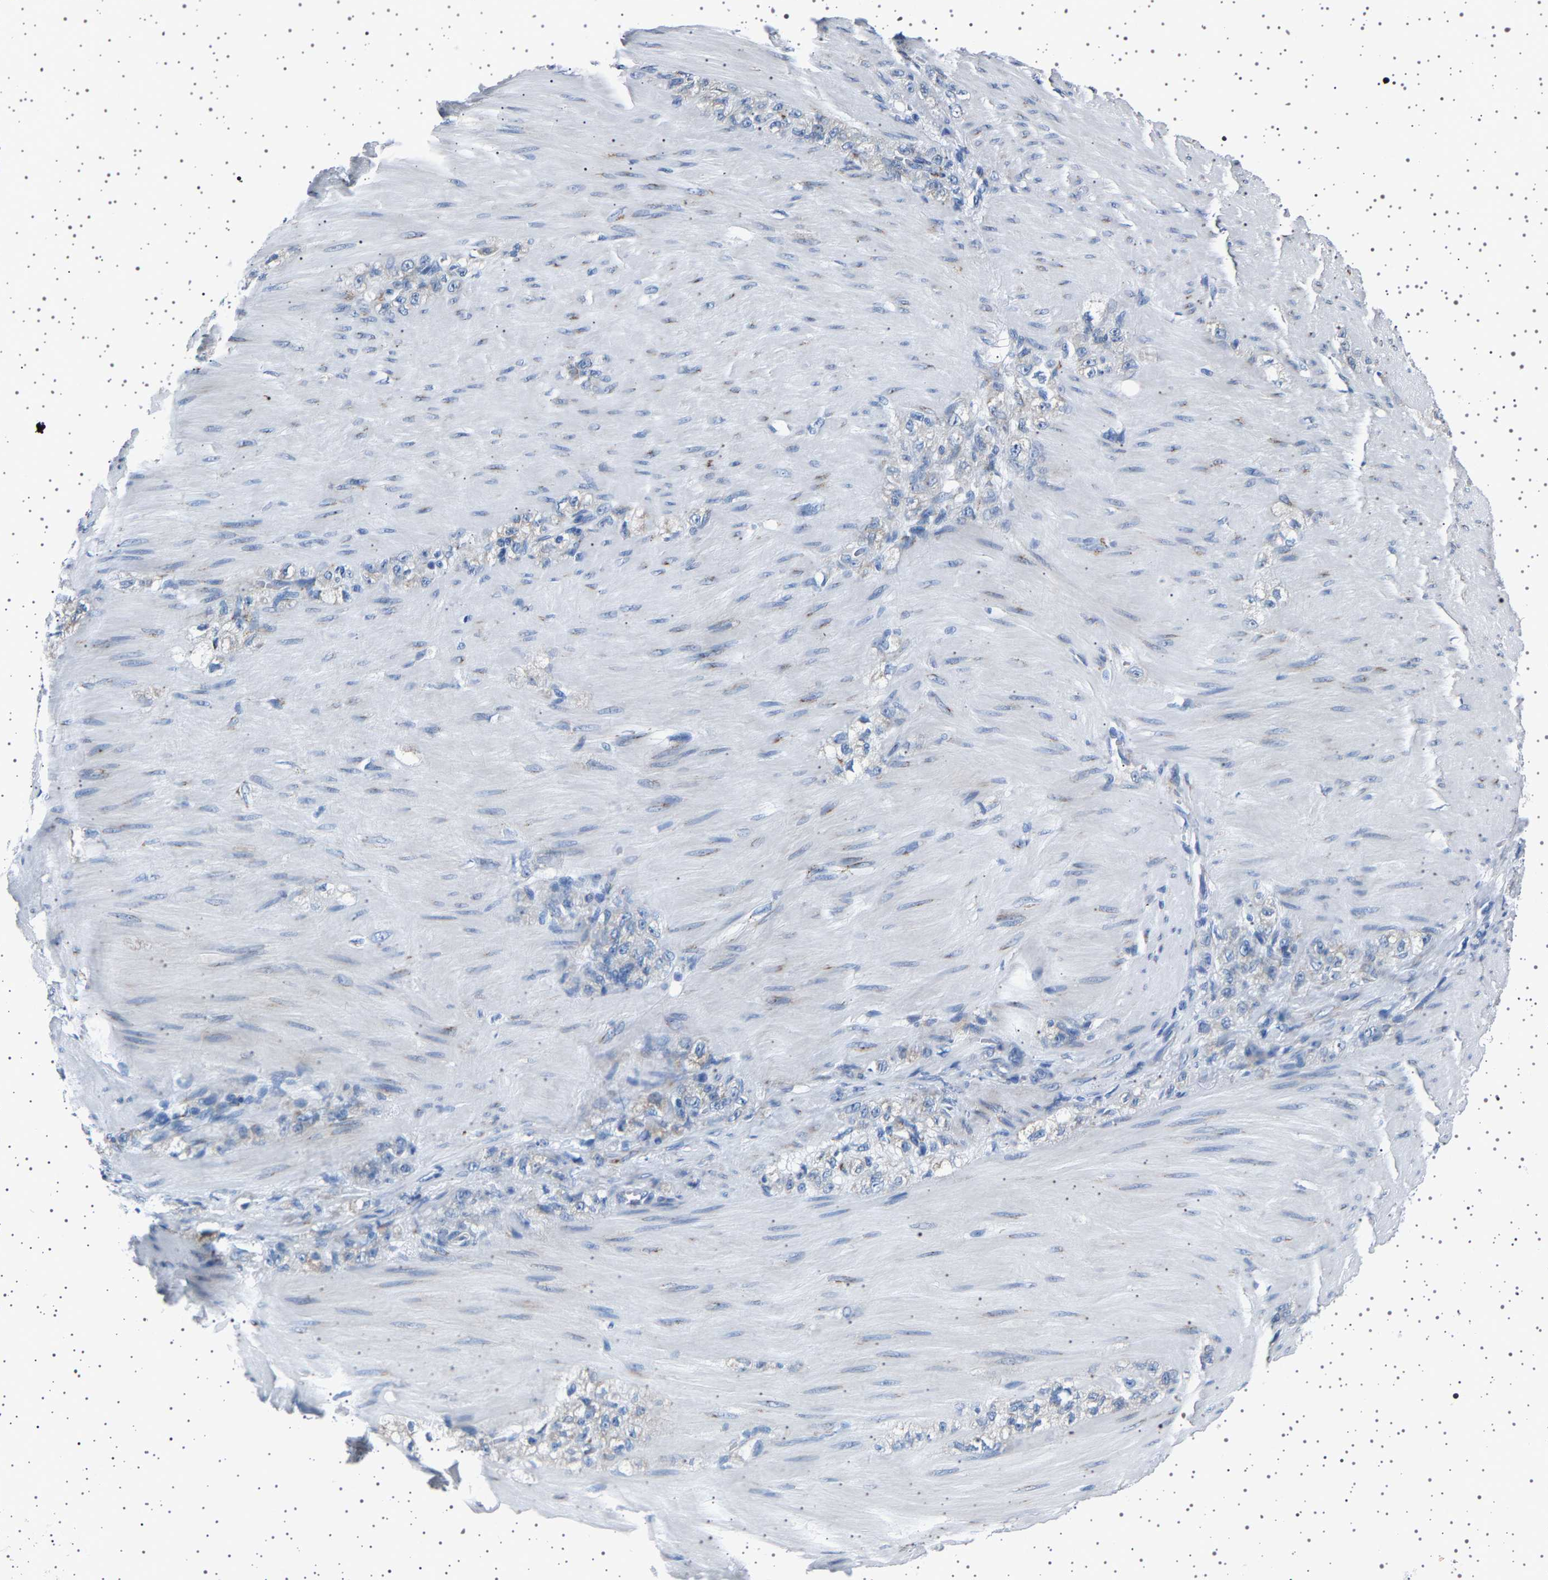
{"staining": {"intensity": "negative", "quantity": "none", "location": "none"}, "tissue": "stomach cancer", "cell_type": "Tumor cells", "image_type": "cancer", "snomed": [{"axis": "morphology", "description": "Normal tissue, NOS"}, {"axis": "morphology", "description": "Adenocarcinoma, NOS"}, {"axis": "topography", "description": "Stomach"}], "caption": "Human adenocarcinoma (stomach) stained for a protein using immunohistochemistry demonstrates no staining in tumor cells.", "gene": "FTCD", "patient": {"sex": "male", "age": 82}}